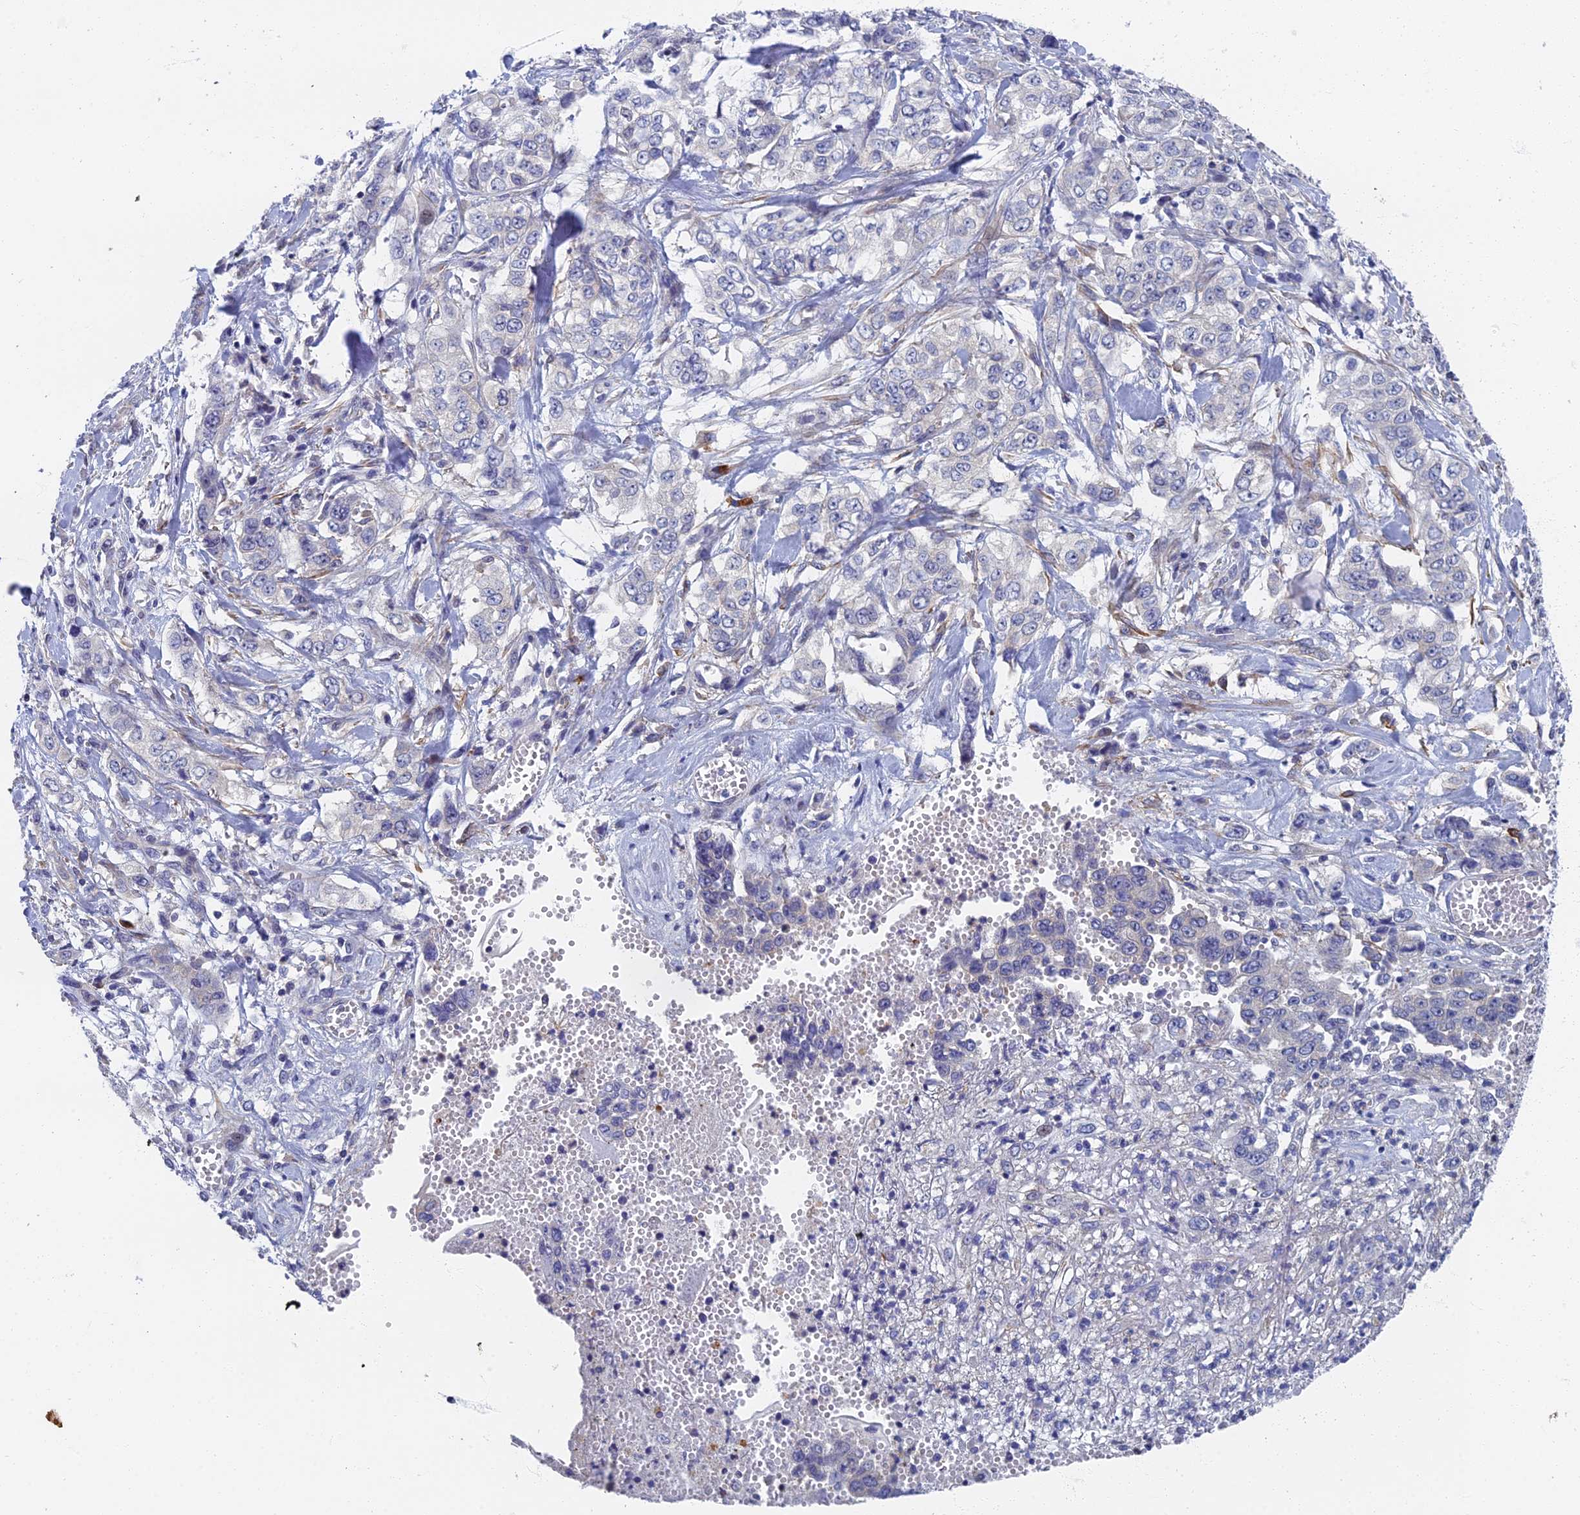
{"staining": {"intensity": "negative", "quantity": "none", "location": "none"}, "tissue": "stomach cancer", "cell_type": "Tumor cells", "image_type": "cancer", "snomed": [{"axis": "morphology", "description": "Adenocarcinoma, NOS"}, {"axis": "topography", "description": "Stomach, upper"}], "caption": "Immunohistochemistry image of neoplastic tissue: stomach adenocarcinoma stained with DAB (3,3'-diaminobenzidine) reveals no significant protein expression in tumor cells.", "gene": "SPIN4", "patient": {"sex": "male", "age": 62}}